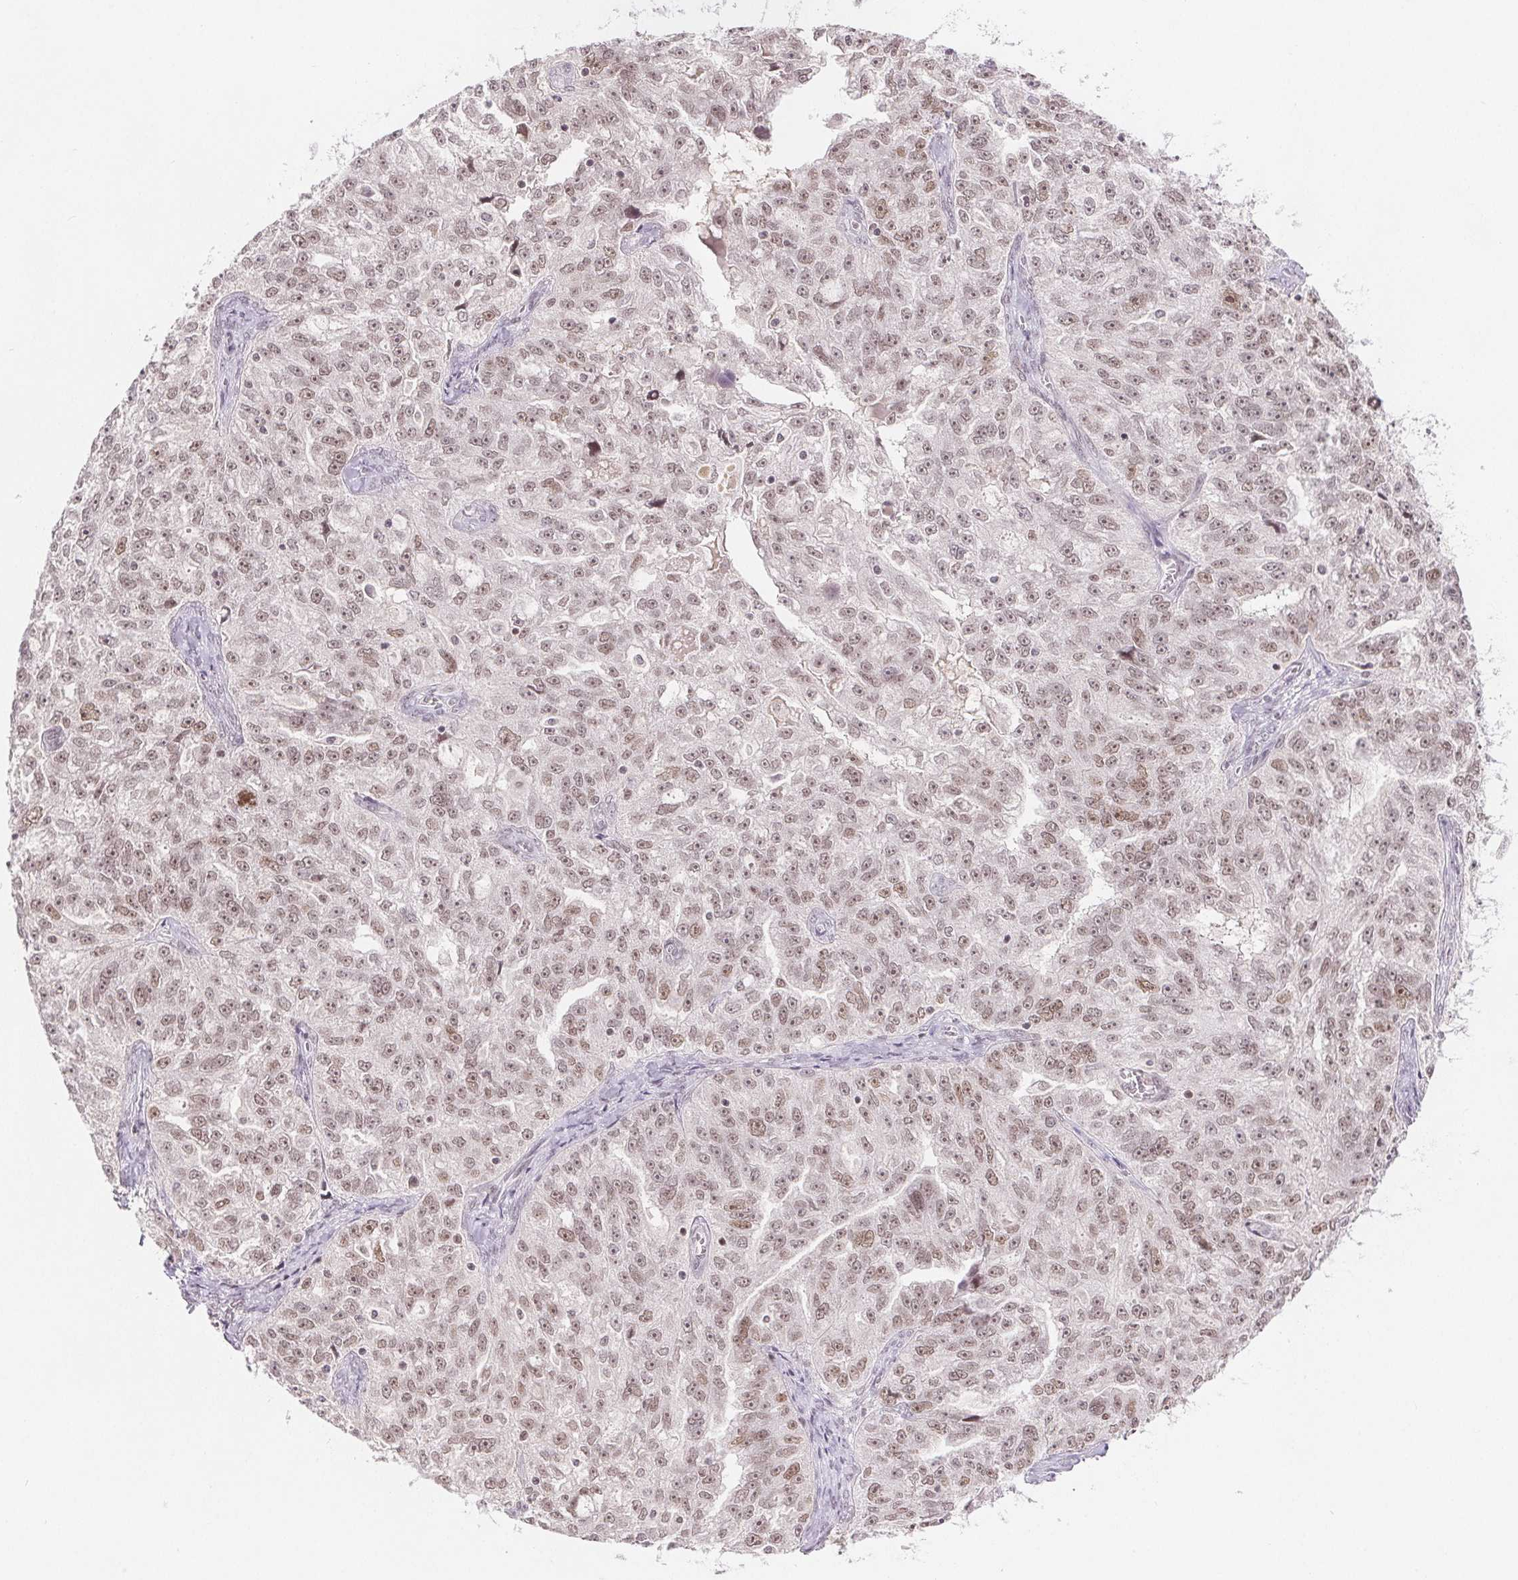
{"staining": {"intensity": "weak", "quantity": ">75%", "location": "nuclear"}, "tissue": "ovarian cancer", "cell_type": "Tumor cells", "image_type": "cancer", "snomed": [{"axis": "morphology", "description": "Cystadenocarcinoma, serous, NOS"}, {"axis": "topography", "description": "Ovary"}], "caption": "Immunohistochemical staining of serous cystadenocarcinoma (ovarian) exhibits low levels of weak nuclear expression in about >75% of tumor cells.", "gene": "DEK", "patient": {"sex": "female", "age": 51}}